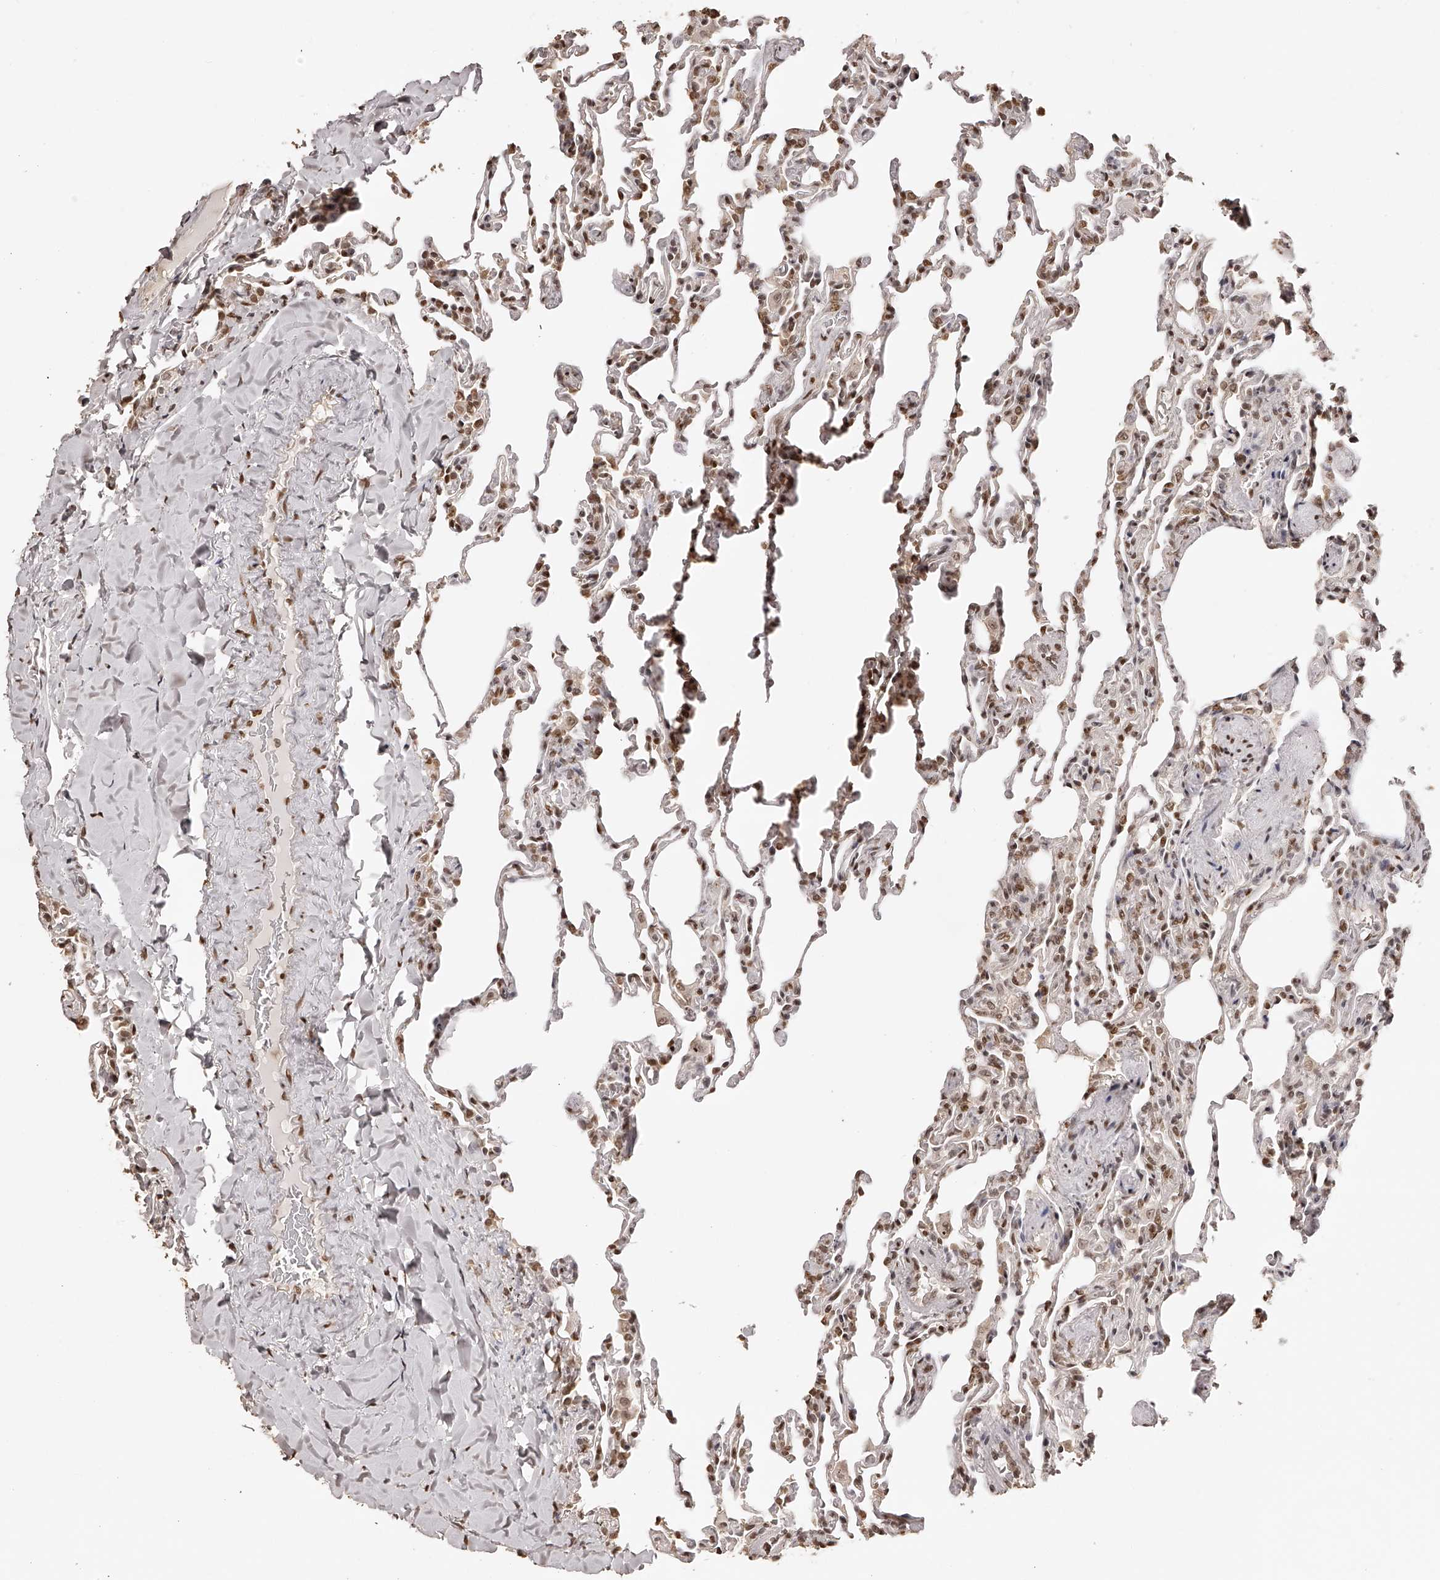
{"staining": {"intensity": "moderate", "quantity": ">75%", "location": "nuclear"}, "tissue": "lung", "cell_type": "Alveolar cells", "image_type": "normal", "snomed": [{"axis": "morphology", "description": "Normal tissue, NOS"}, {"axis": "topography", "description": "Lung"}], "caption": "Immunohistochemical staining of unremarkable human lung displays moderate nuclear protein expression in about >75% of alveolar cells. The staining is performed using DAB (3,3'-diaminobenzidine) brown chromogen to label protein expression. The nuclei are counter-stained blue using hematoxylin.", "gene": "ZNF503", "patient": {"sex": "male", "age": 20}}